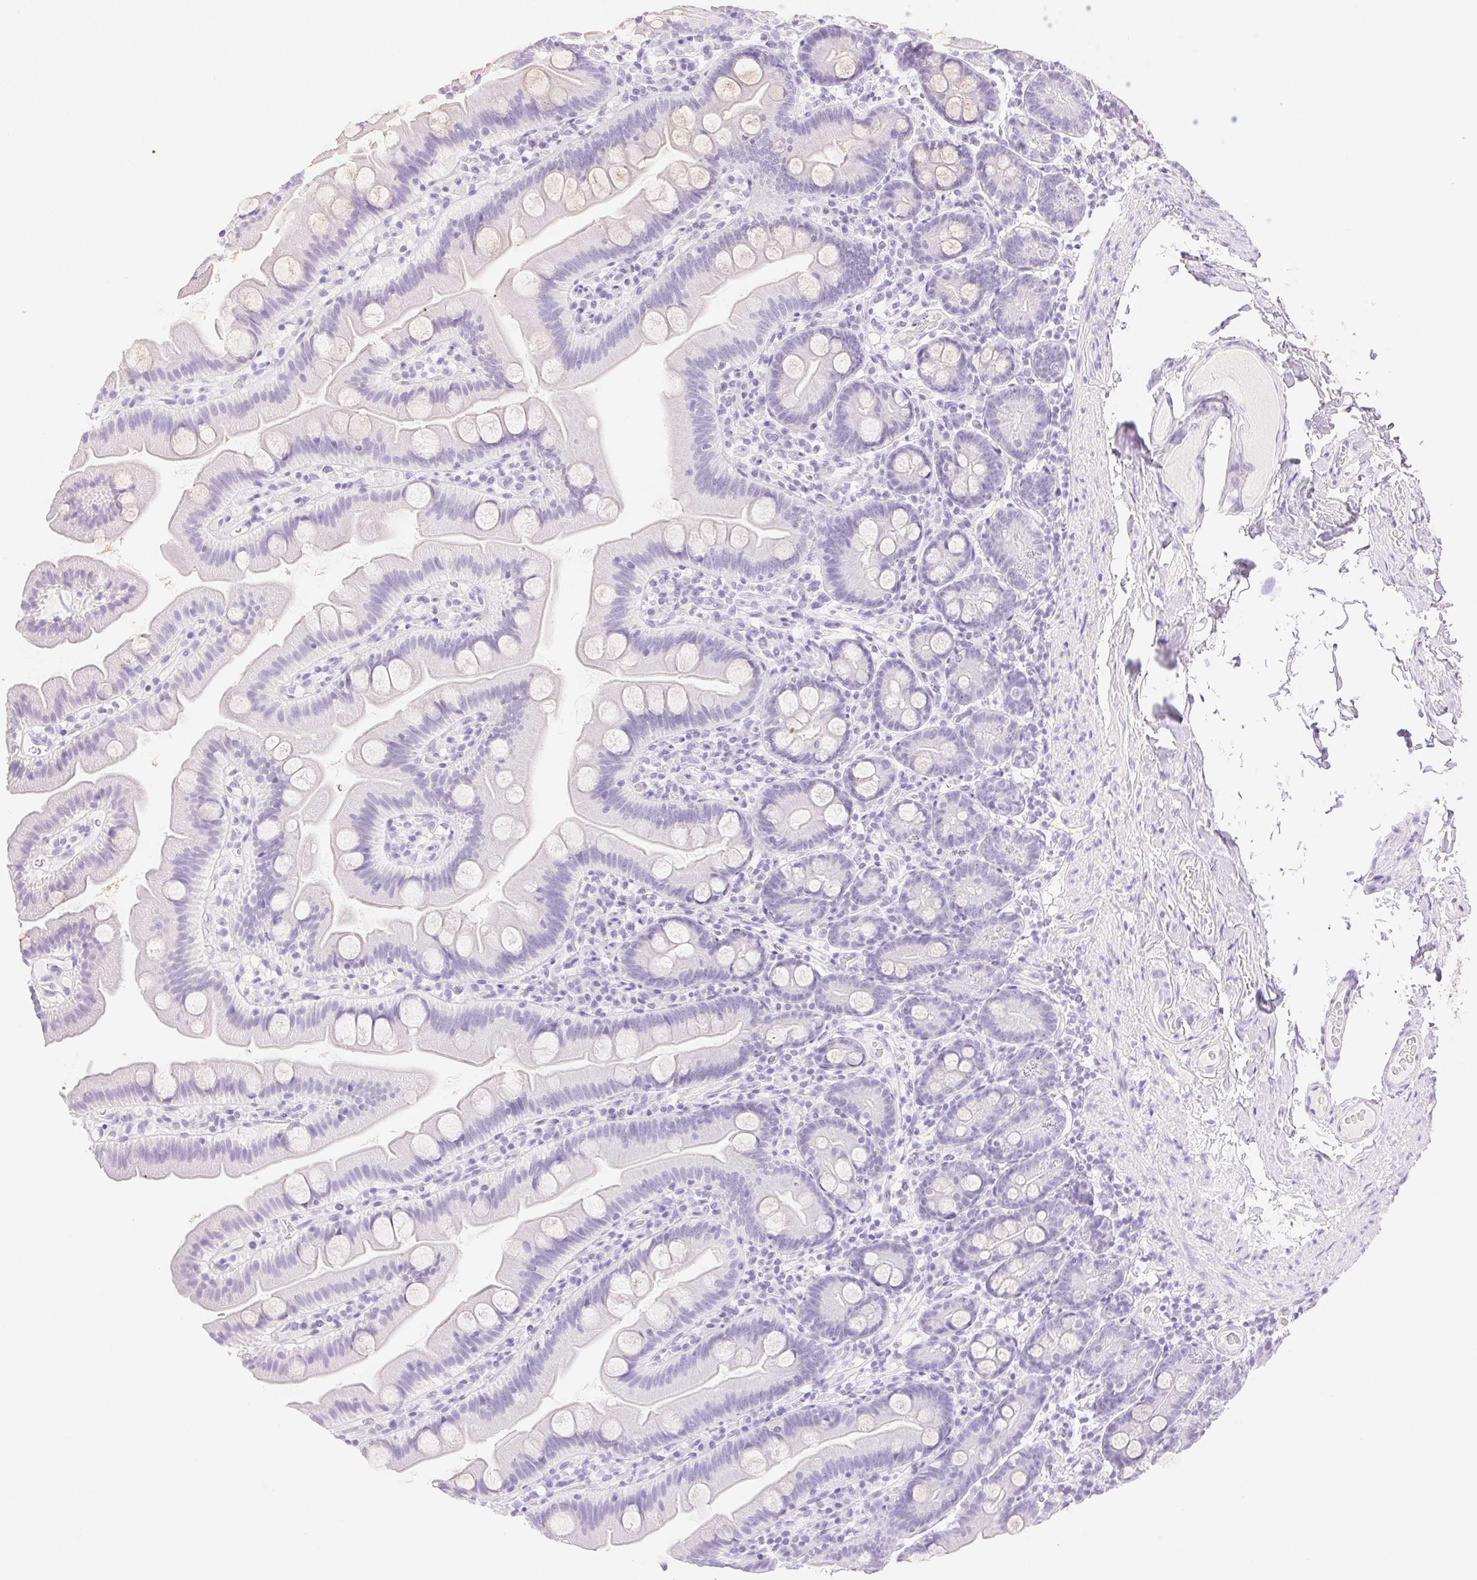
{"staining": {"intensity": "negative", "quantity": "none", "location": "none"}, "tissue": "small intestine", "cell_type": "Glandular cells", "image_type": "normal", "snomed": [{"axis": "morphology", "description": "Normal tissue, NOS"}, {"axis": "topography", "description": "Small intestine"}], "caption": "Immunohistochemical staining of unremarkable human small intestine shows no significant positivity in glandular cells.", "gene": "SPACA4", "patient": {"sex": "female", "age": 68}}